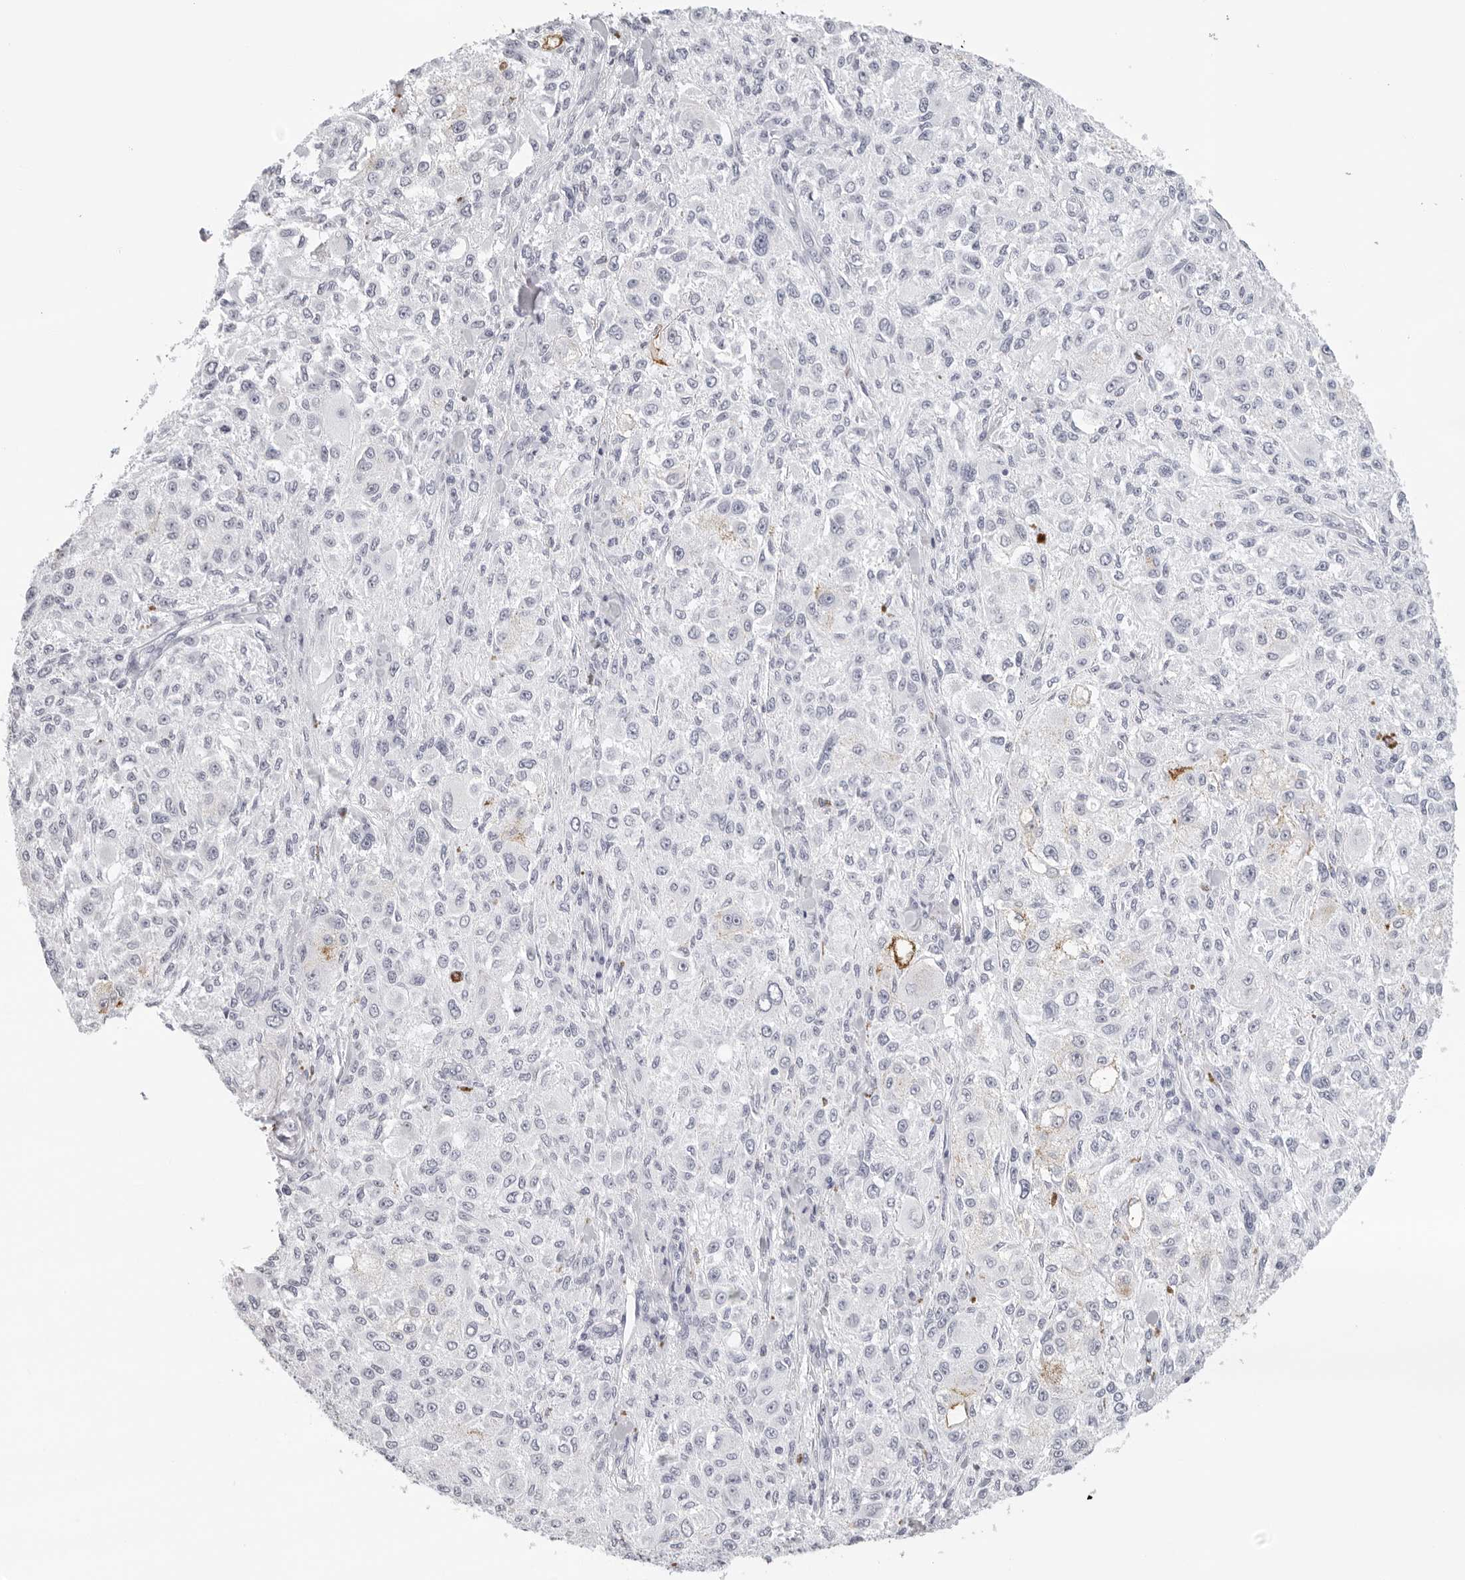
{"staining": {"intensity": "negative", "quantity": "none", "location": "none"}, "tissue": "melanoma", "cell_type": "Tumor cells", "image_type": "cancer", "snomed": [{"axis": "morphology", "description": "Necrosis, NOS"}, {"axis": "morphology", "description": "Malignant melanoma, NOS"}, {"axis": "topography", "description": "Skin"}], "caption": "Photomicrograph shows no significant protein positivity in tumor cells of malignant melanoma.", "gene": "AGMAT", "patient": {"sex": "female", "age": 87}}